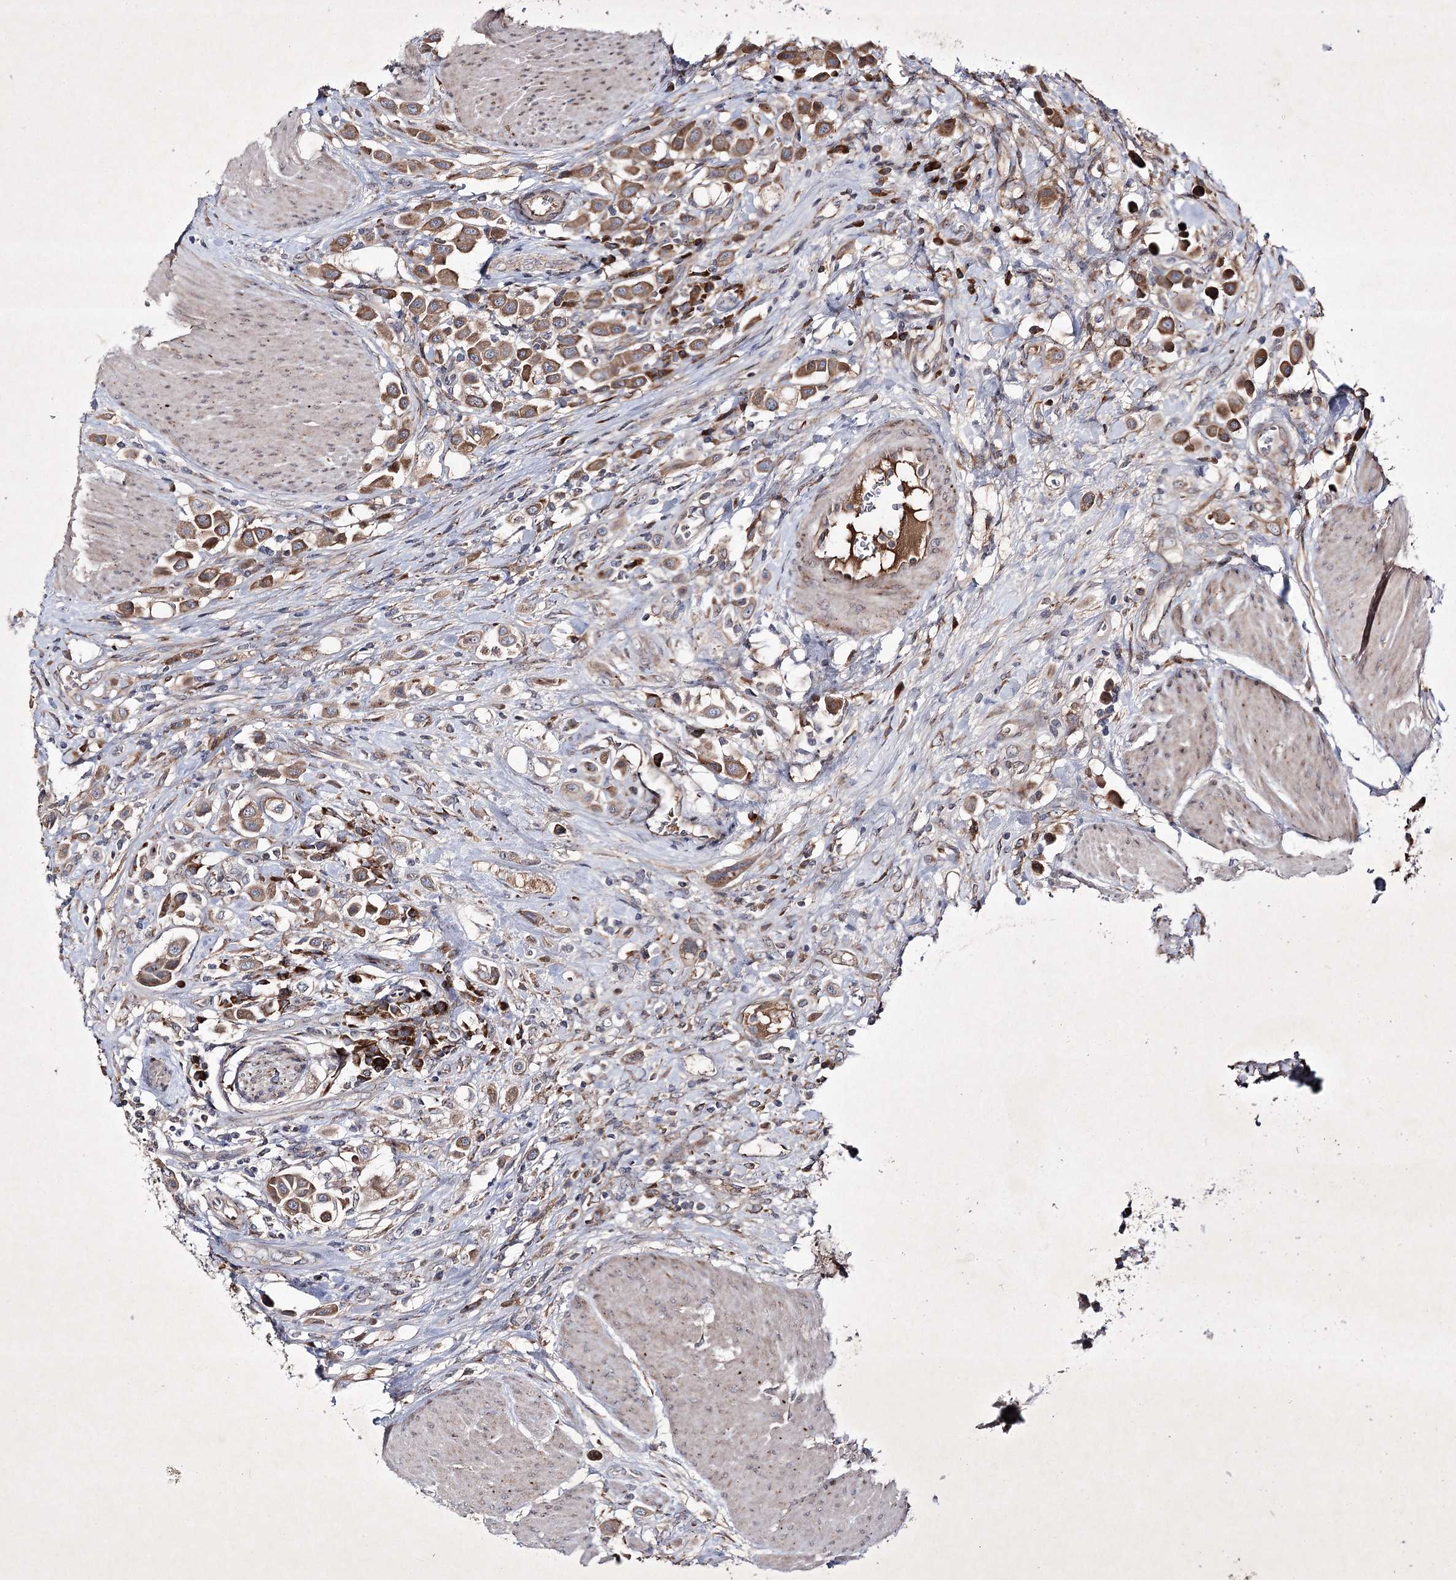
{"staining": {"intensity": "moderate", "quantity": ">75%", "location": "cytoplasmic/membranous"}, "tissue": "urothelial cancer", "cell_type": "Tumor cells", "image_type": "cancer", "snomed": [{"axis": "morphology", "description": "Urothelial carcinoma, High grade"}, {"axis": "topography", "description": "Urinary bladder"}], "caption": "Urothelial cancer was stained to show a protein in brown. There is medium levels of moderate cytoplasmic/membranous staining in about >75% of tumor cells. Nuclei are stained in blue.", "gene": "ALG9", "patient": {"sex": "male", "age": 50}}